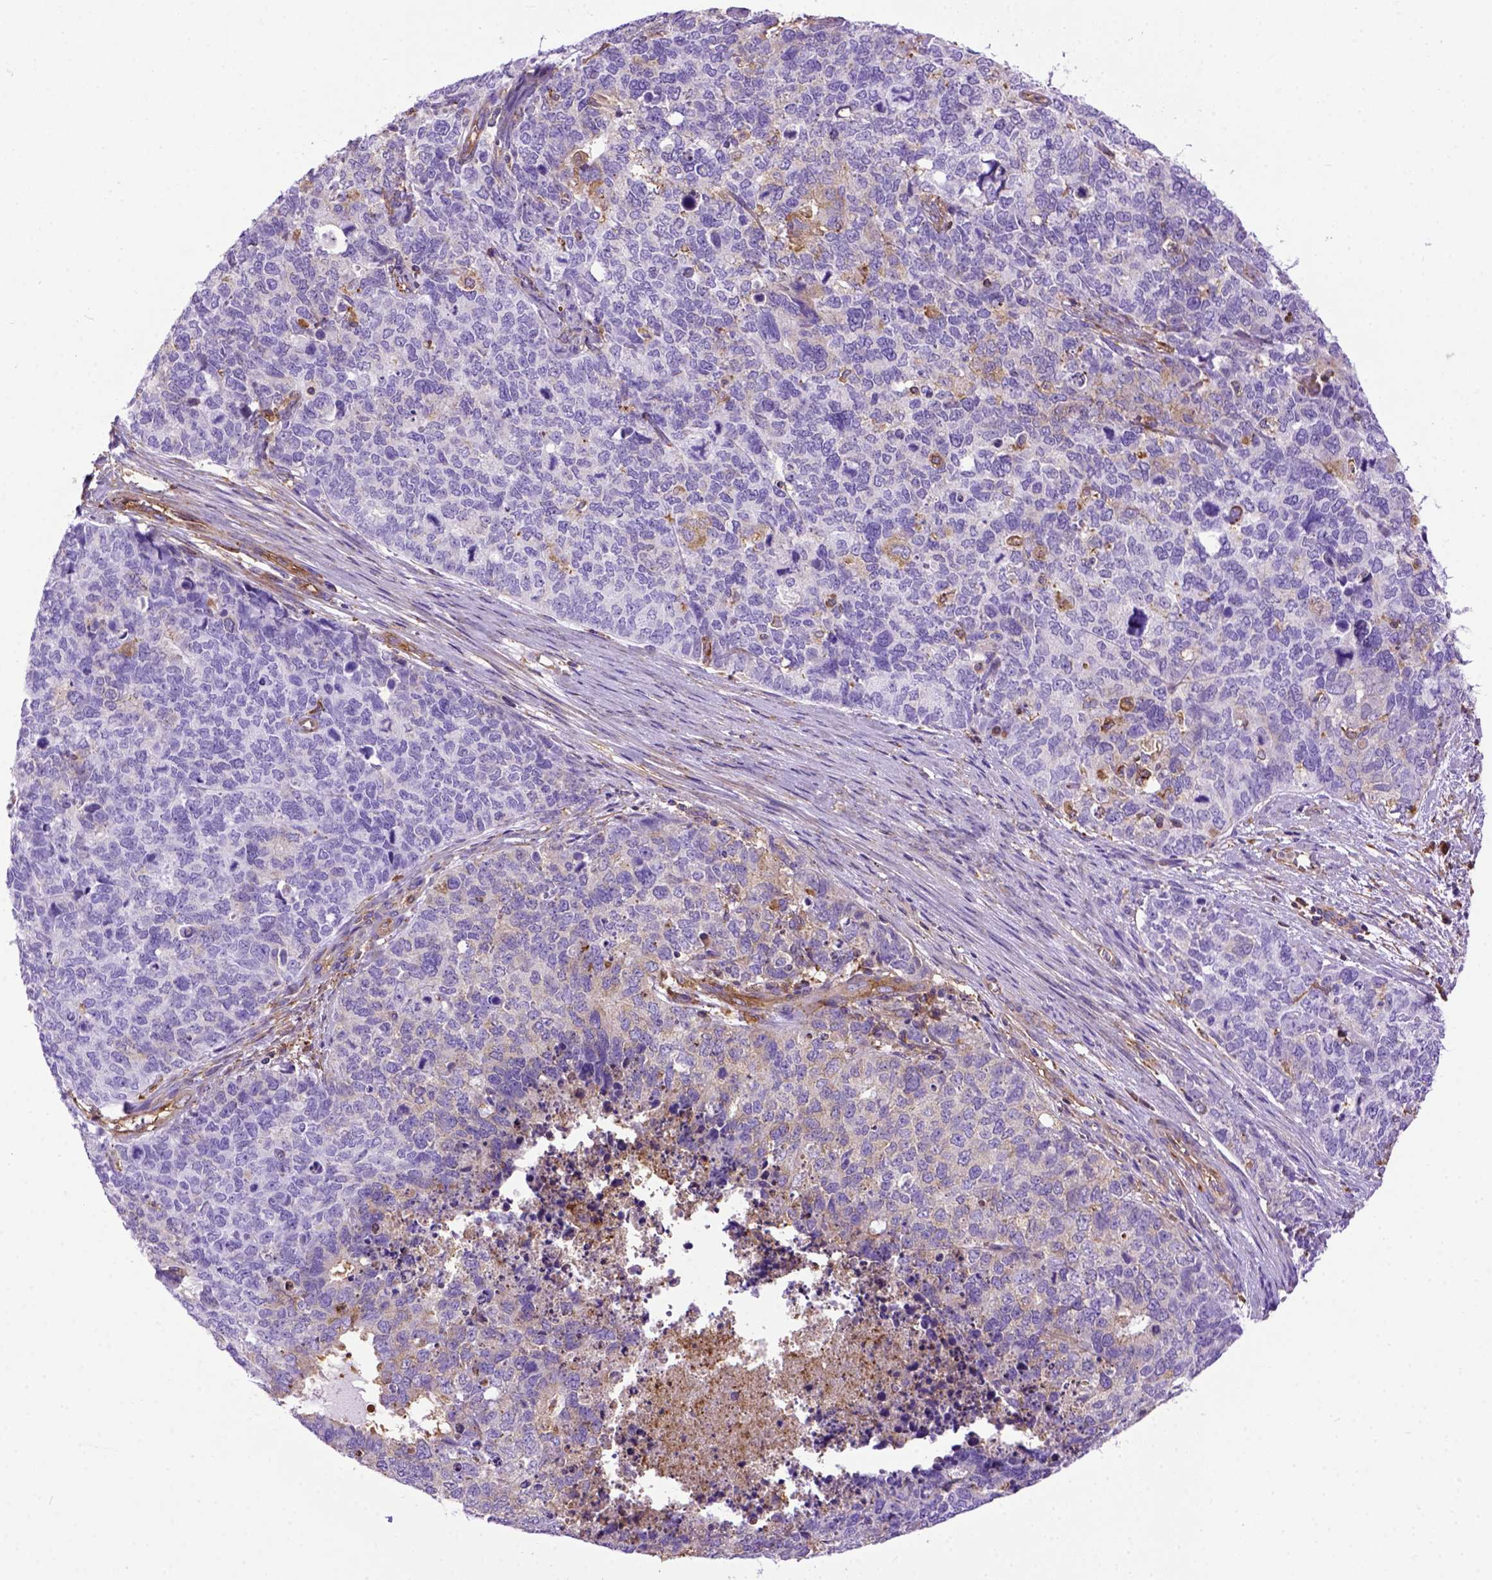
{"staining": {"intensity": "negative", "quantity": "none", "location": "none"}, "tissue": "cervical cancer", "cell_type": "Tumor cells", "image_type": "cancer", "snomed": [{"axis": "morphology", "description": "Squamous cell carcinoma, NOS"}, {"axis": "topography", "description": "Cervix"}], "caption": "Immunohistochemical staining of human cervical squamous cell carcinoma demonstrates no significant staining in tumor cells.", "gene": "MVP", "patient": {"sex": "female", "age": 63}}